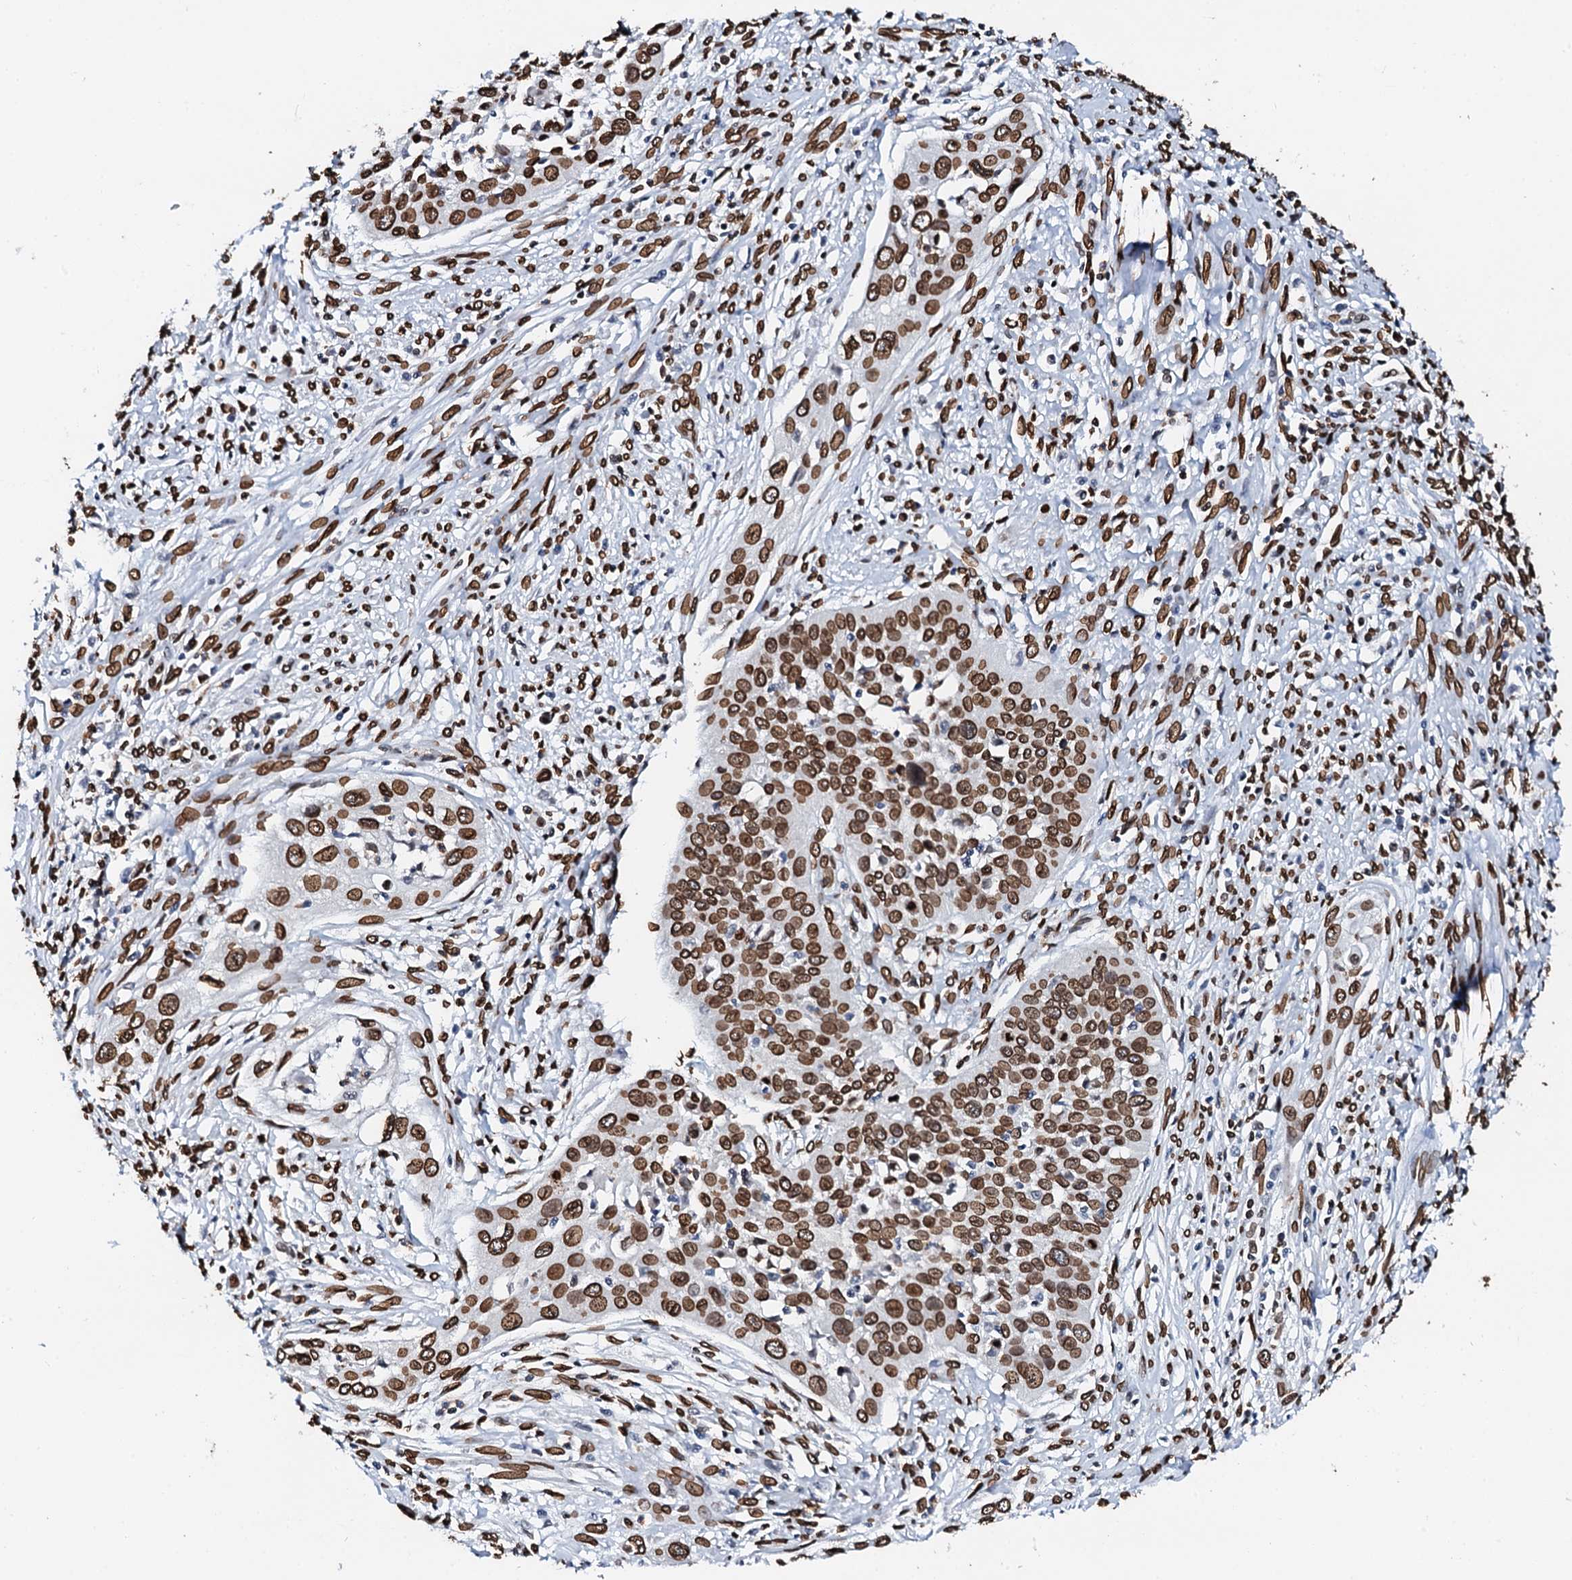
{"staining": {"intensity": "strong", "quantity": ">75%", "location": "nuclear"}, "tissue": "cervical cancer", "cell_type": "Tumor cells", "image_type": "cancer", "snomed": [{"axis": "morphology", "description": "Squamous cell carcinoma, NOS"}, {"axis": "topography", "description": "Cervix"}], "caption": "This is a histology image of IHC staining of cervical cancer, which shows strong positivity in the nuclear of tumor cells.", "gene": "KATNAL2", "patient": {"sex": "female", "age": 34}}